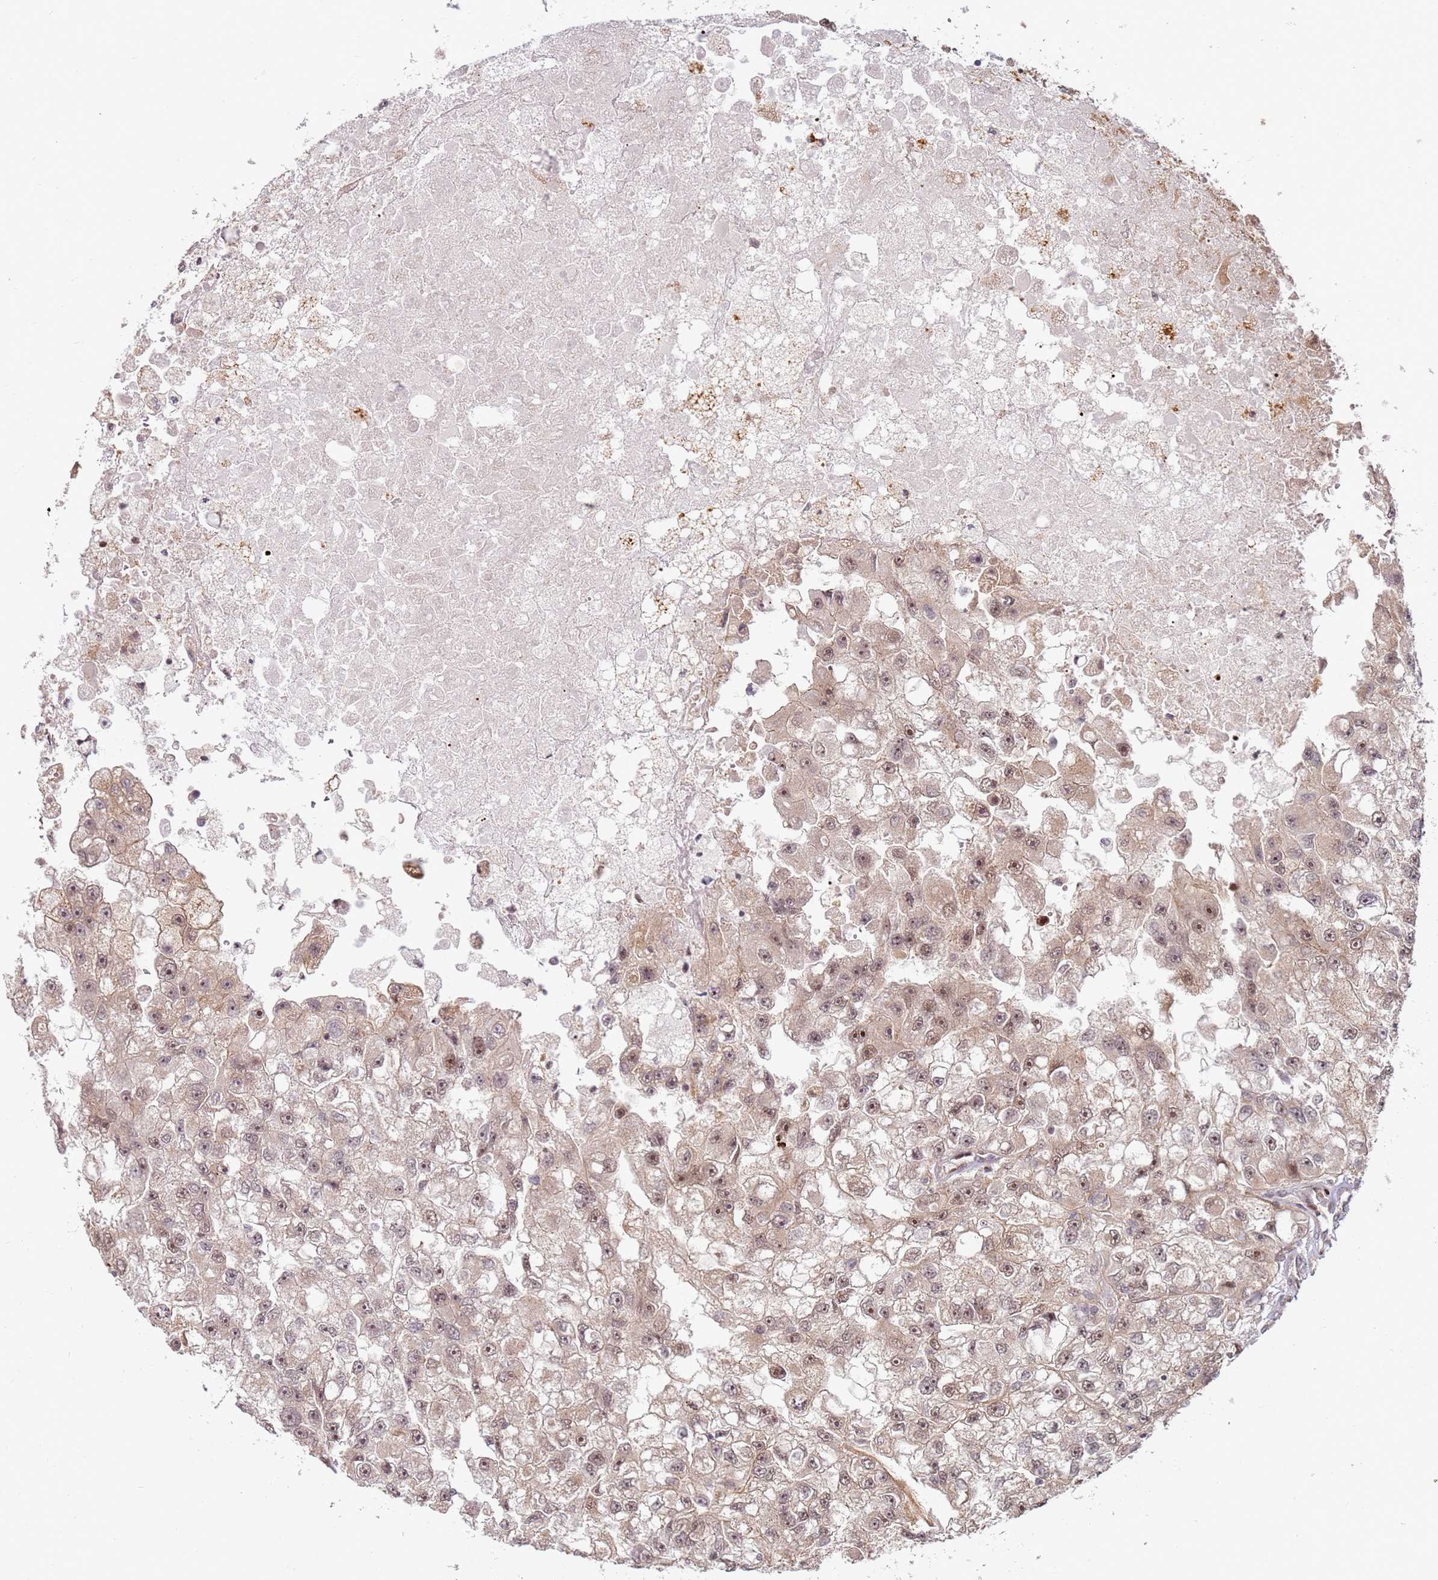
{"staining": {"intensity": "moderate", "quantity": "25%-75%", "location": "cytoplasmic/membranous,nuclear"}, "tissue": "renal cancer", "cell_type": "Tumor cells", "image_type": "cancer", "snomed": [{"axis": "morphology", "description": "Adenocarcinoma, NOS"}, {"axis": "topography", "description": "Kidney"}], "caption": "A high-resolution image shows immunohistochemistry (IHC) staining of adenocarcinoma (renal), which reveals moderate cytoplasmic/membranous and nuclear staining in approximately 25%-75% of tumor cells. (brown staining indicates protein expression, while blue staining denotes nuclei).", "gene": "TMEM233", "patient": {"sex": "male", "age": 63}}